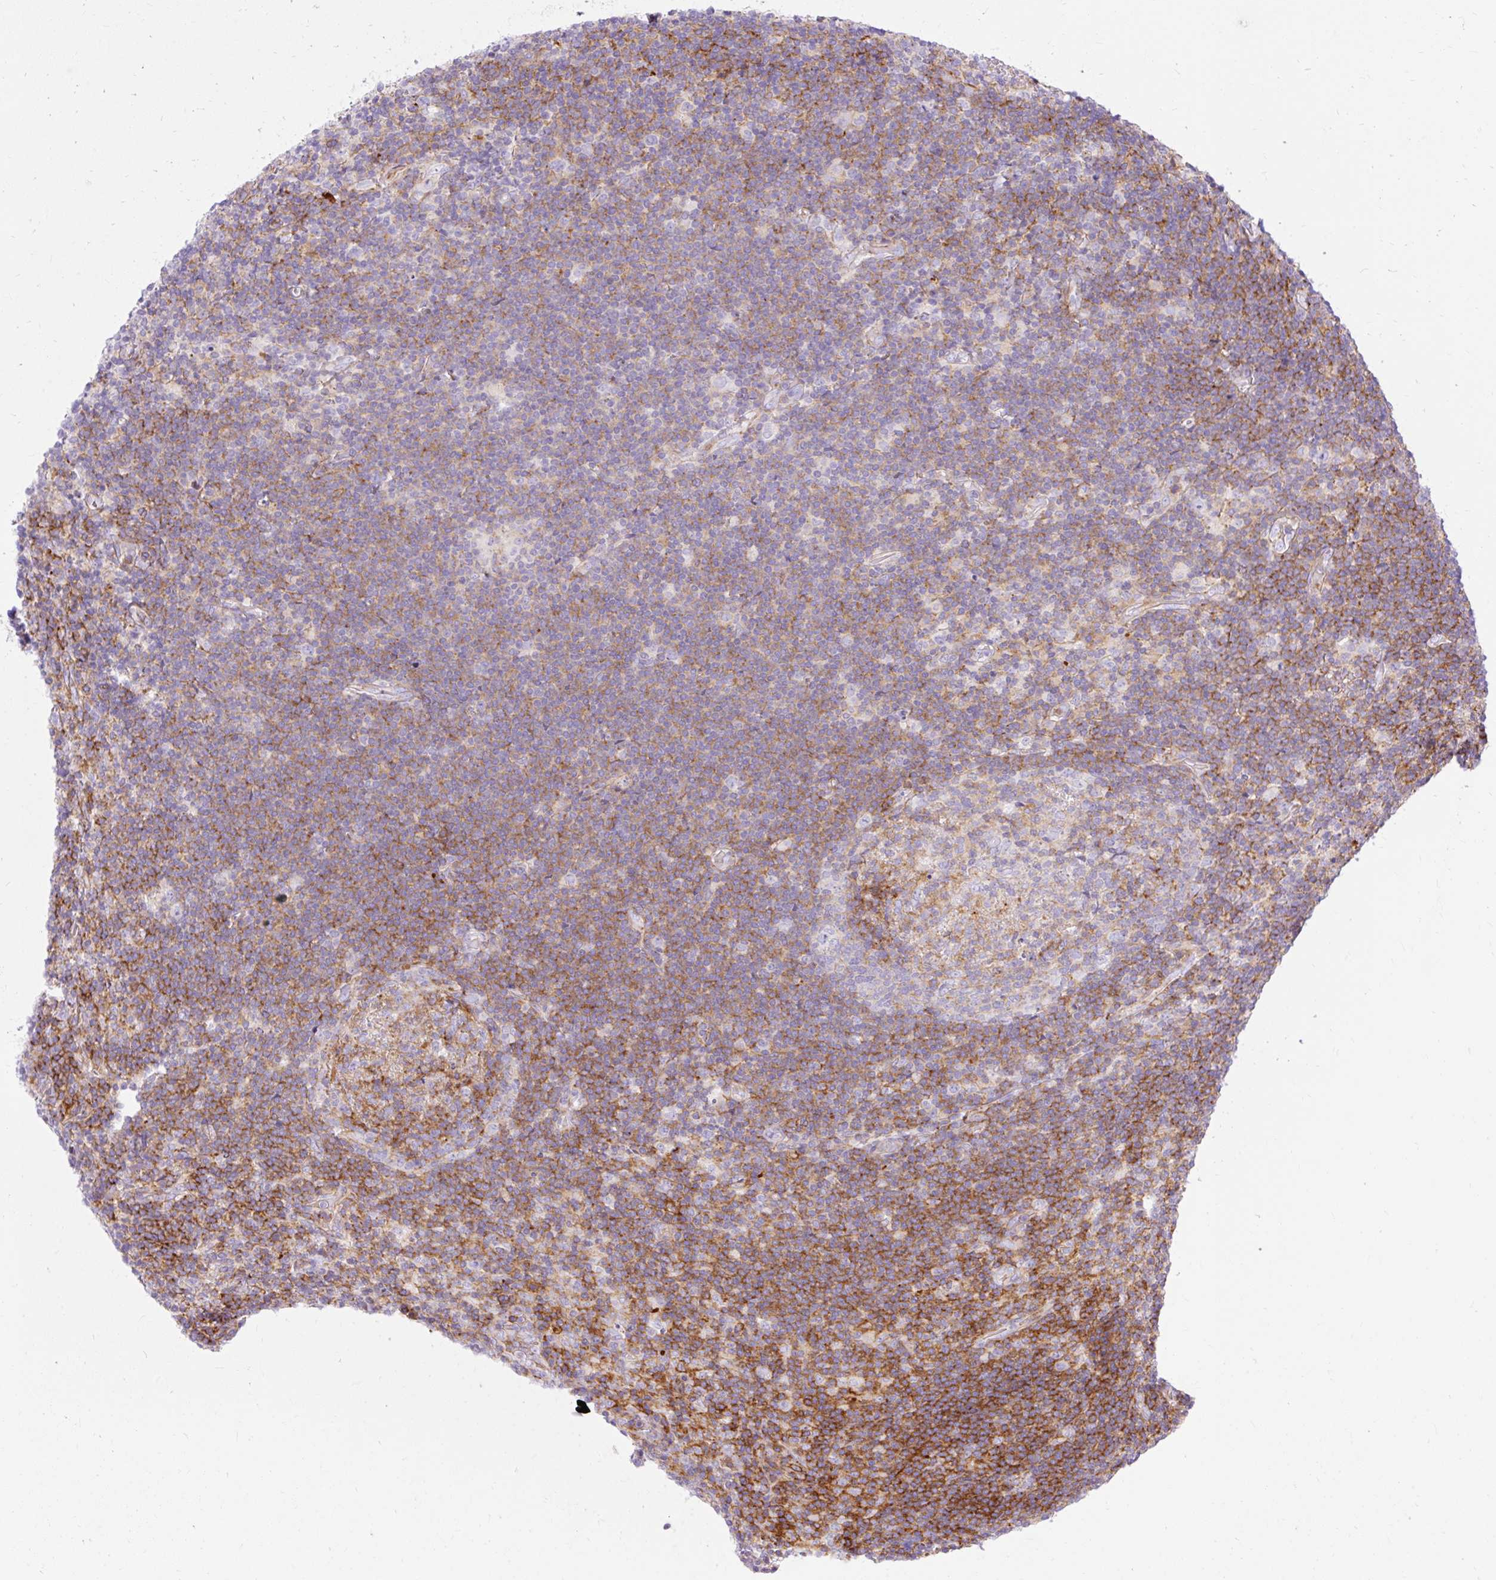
{"staining": {"intensity": "negative", "quantity": "none", "location": "none"}, "tissue": "lymphoma", "cell_type": "Tumor cells", "image_type": "cancer", "snomed": [{"axis": "morphology", "description": "Hodgkin's disease, NOS"}, {"axis": "topography", "description": "Lymph node"}], "caption": "The immunohistochemistry histopathology image has no significant staining in tumor cells of Hodgkin's disease tissue.", "gene": "CORO7-PAM16", "patient": {"sex": "female", "age": 57}}